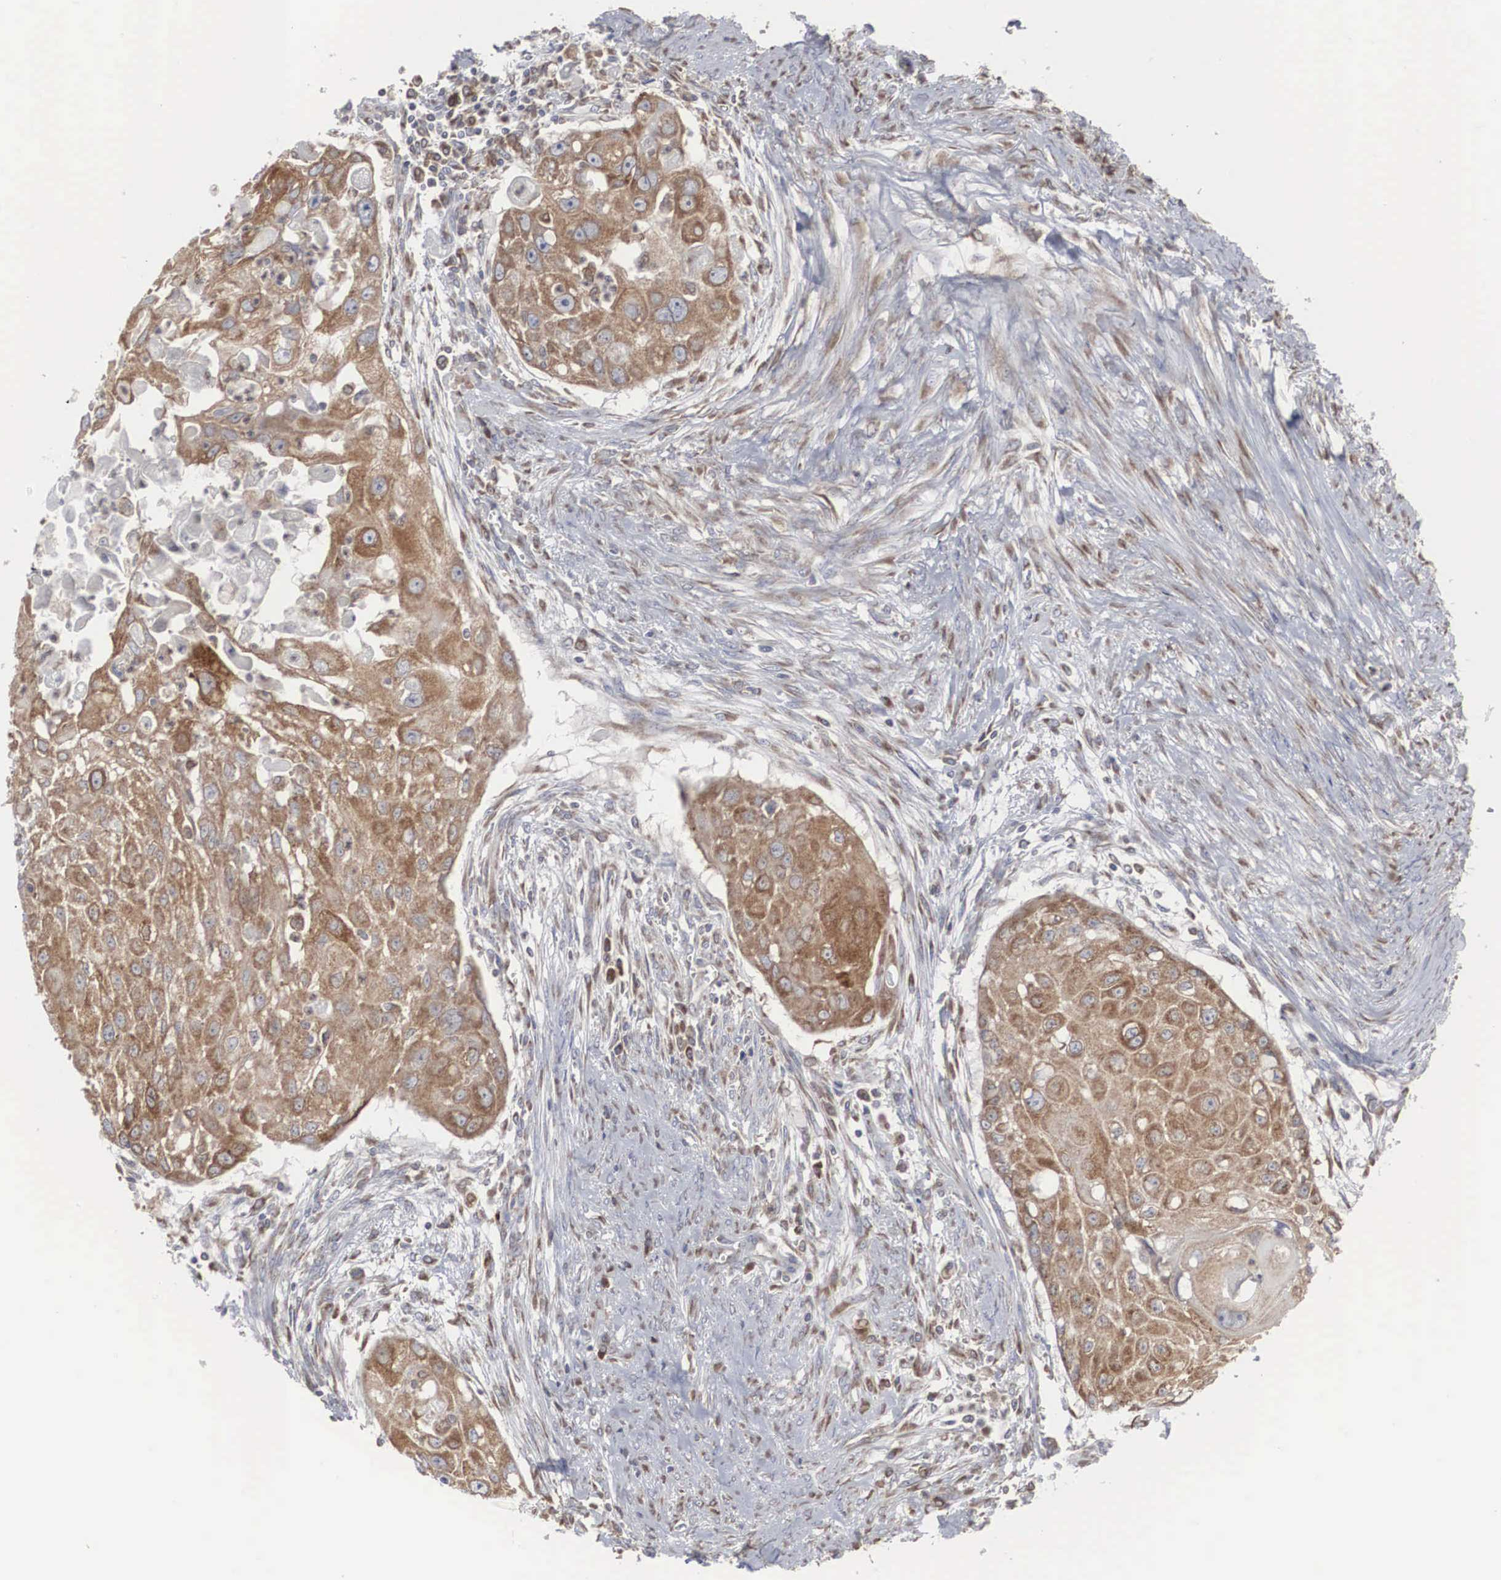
{"staining": {"intensity": "moderate", "quantity": ">75%", "location": "cytoplasmic/membranous"}, "tissue": "head and neck cancer", "cell_type": "Tumor cells", "image_type": "cancer", "snomed": [{"axis": "morphology", "description": "Squamous cell carcinoma, NOS"}, {"axis": "topography", "description": "Head-Neck"}], "caption": "This histopathology image displays head and neck squamous cell carcinoma stained with immunohistochemistry (IHC) to label a protein in brown. The cytoplasmic/membranous of tumor cells show moderate positivity for the protein. Nuclei are counter-stained blue.", "gene": "MIA2", "patient": {"sex": "male", "age": 64}}